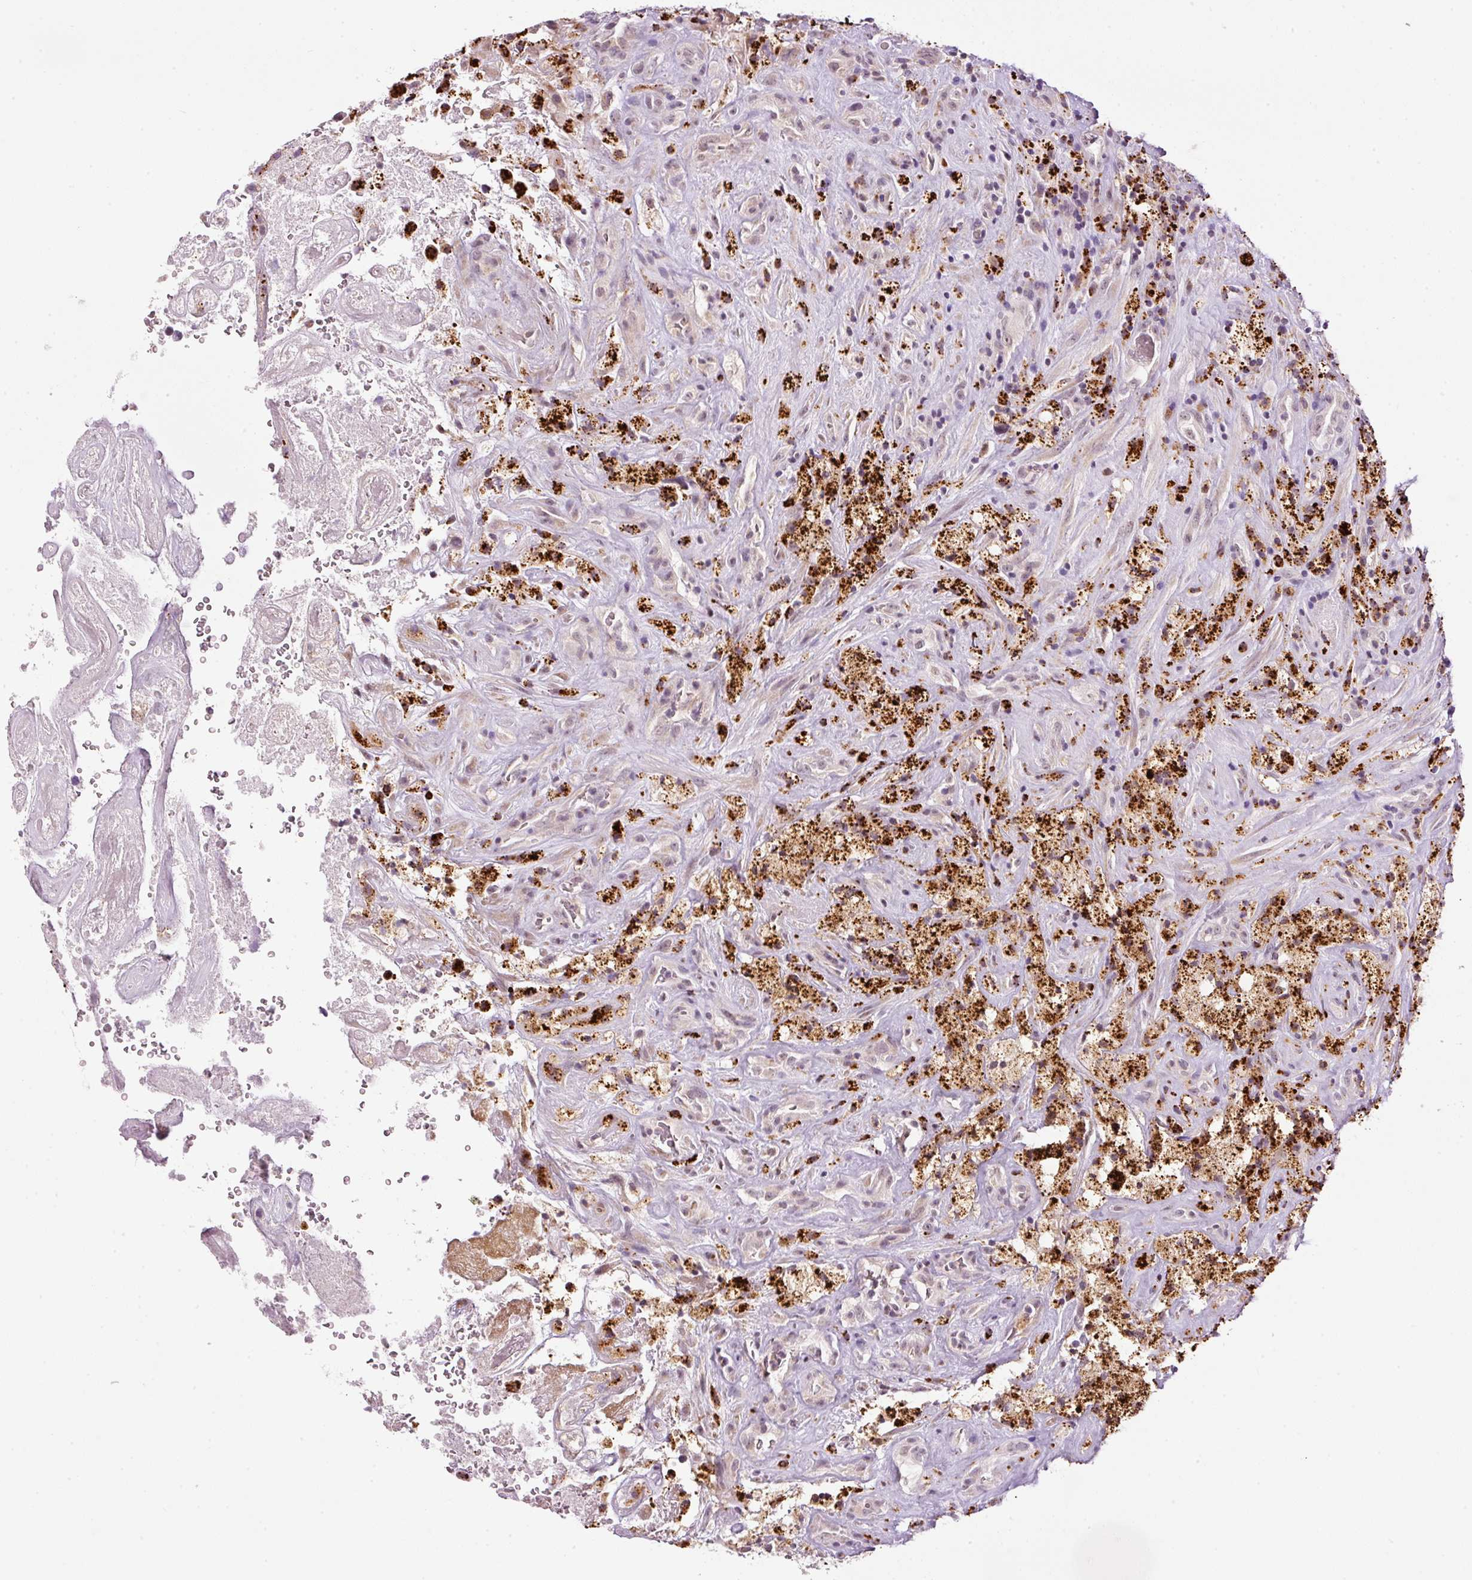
{"staining": {"intensity": "strong", "quantity": "25%-75%", "location": "cytoplasmic/membranous"}, "tissue": "glioma", "cell_type": "Tumor cells", "image_type": "cancer", "snomed": [{"axis": "morphology", "description": "Glioma, malignant, High grade"}, {"axis": "topography", "description": "Brain"}], "caption": "High-magnification brightfield microscopy of glioma stained with DAB (brown) and counterstained with hematoxylin (blue). tumor cells exhibit strong cytoplasmic/membranous positivity is appreciated in about25%-75% of cells. (IHC, brightfield microscopy, high magnification).", "gene": "ZNF639", "patient": {"sex": "male", "age": 69}}